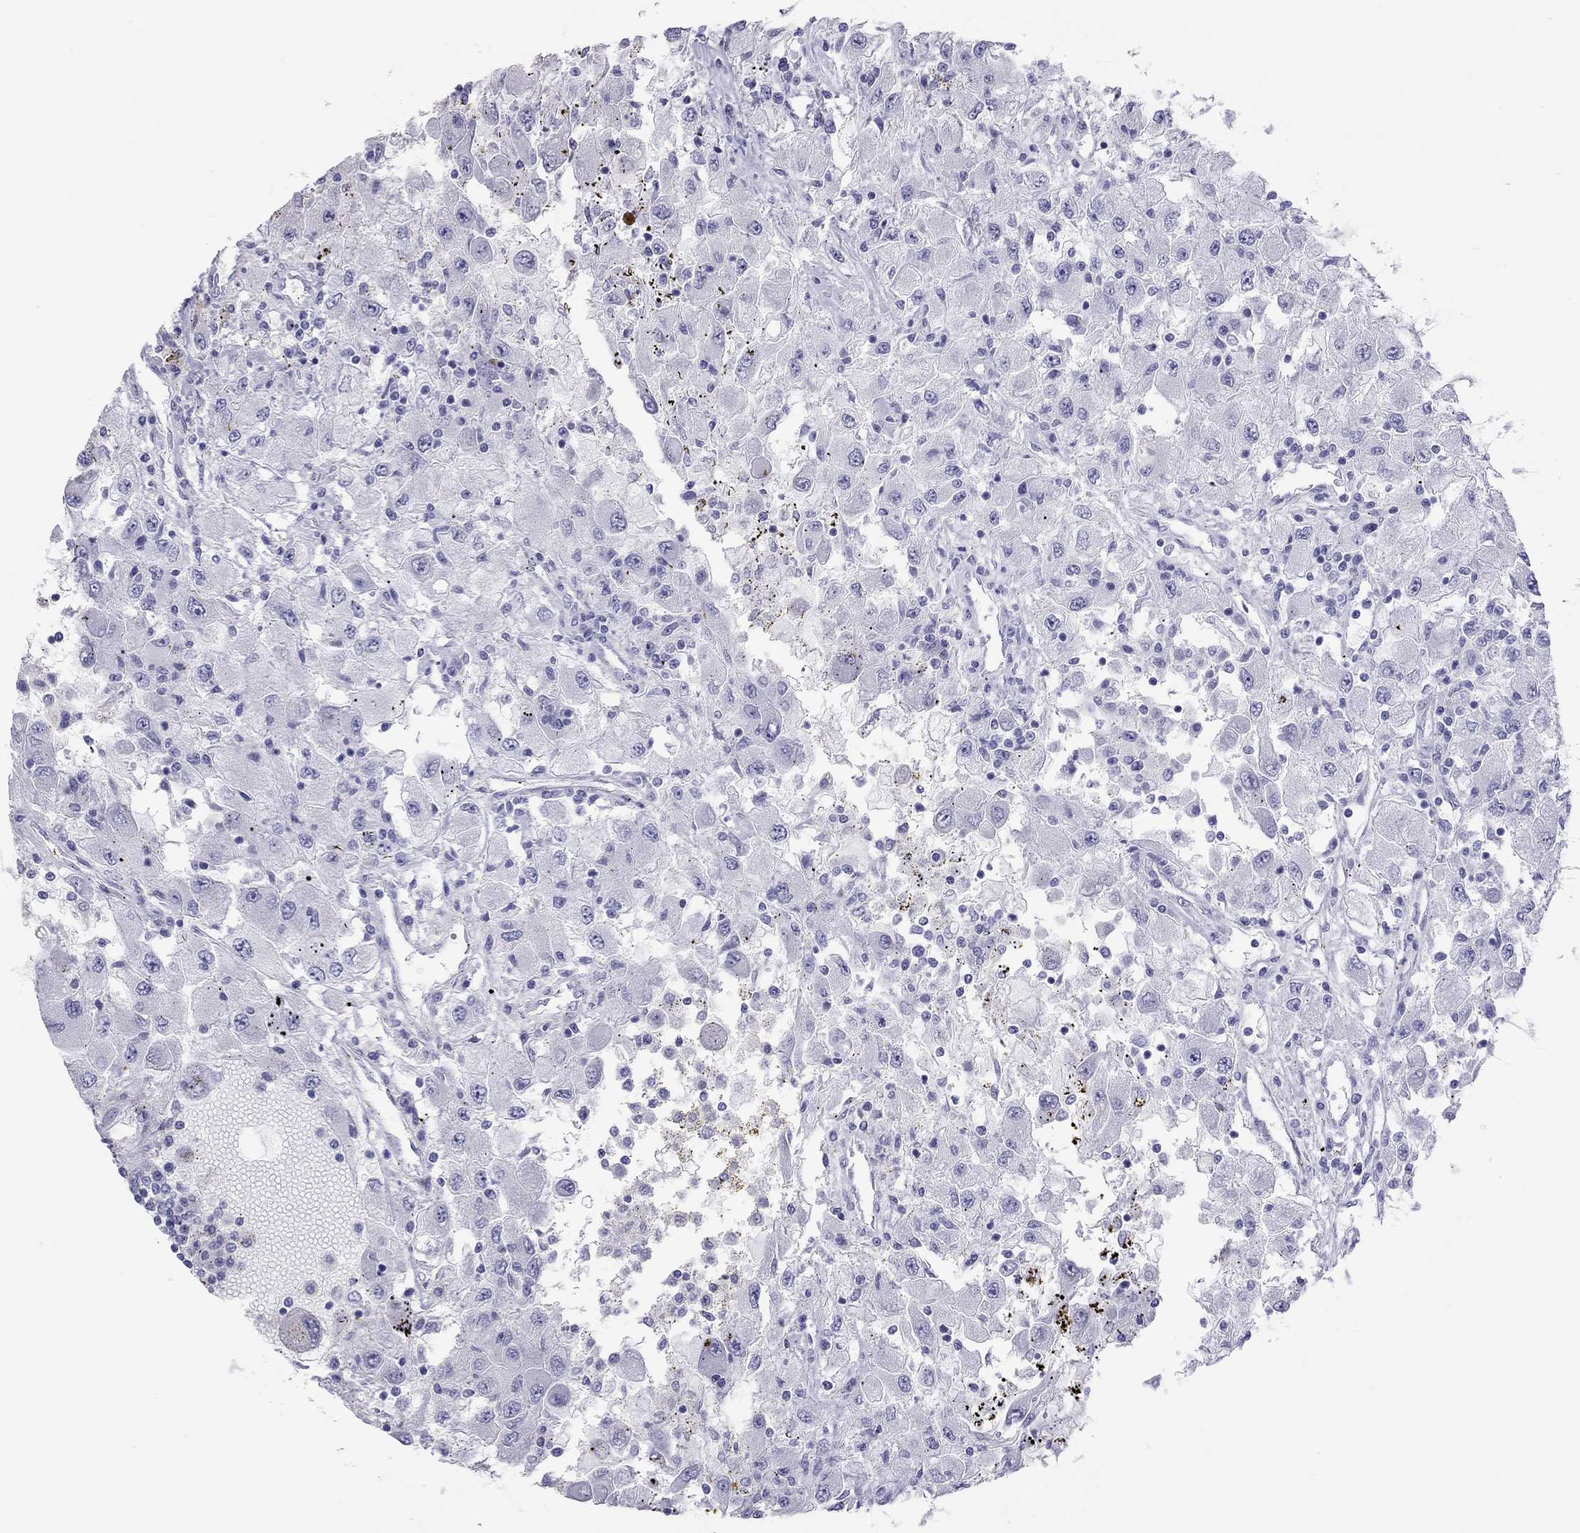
{"staining": {"intensity": "negative", "quantity": "none", "location": "none"}, "tissue": "renal cancer", "cell_type": "Tumor cells", "image_type": "cancer", "snomed": [{"axis": "morphology", "description": "Adenocarcinoma, NOS"}, {"axis": "topography", "description": "Kidney"}], "caption": "Renal cancer (adenocarcinoma) was stained to show a protein in brown. There is no significant positivity in tumor cells.", "gene": "STAG3", "patient": {"sex": "female", "age": 67}}